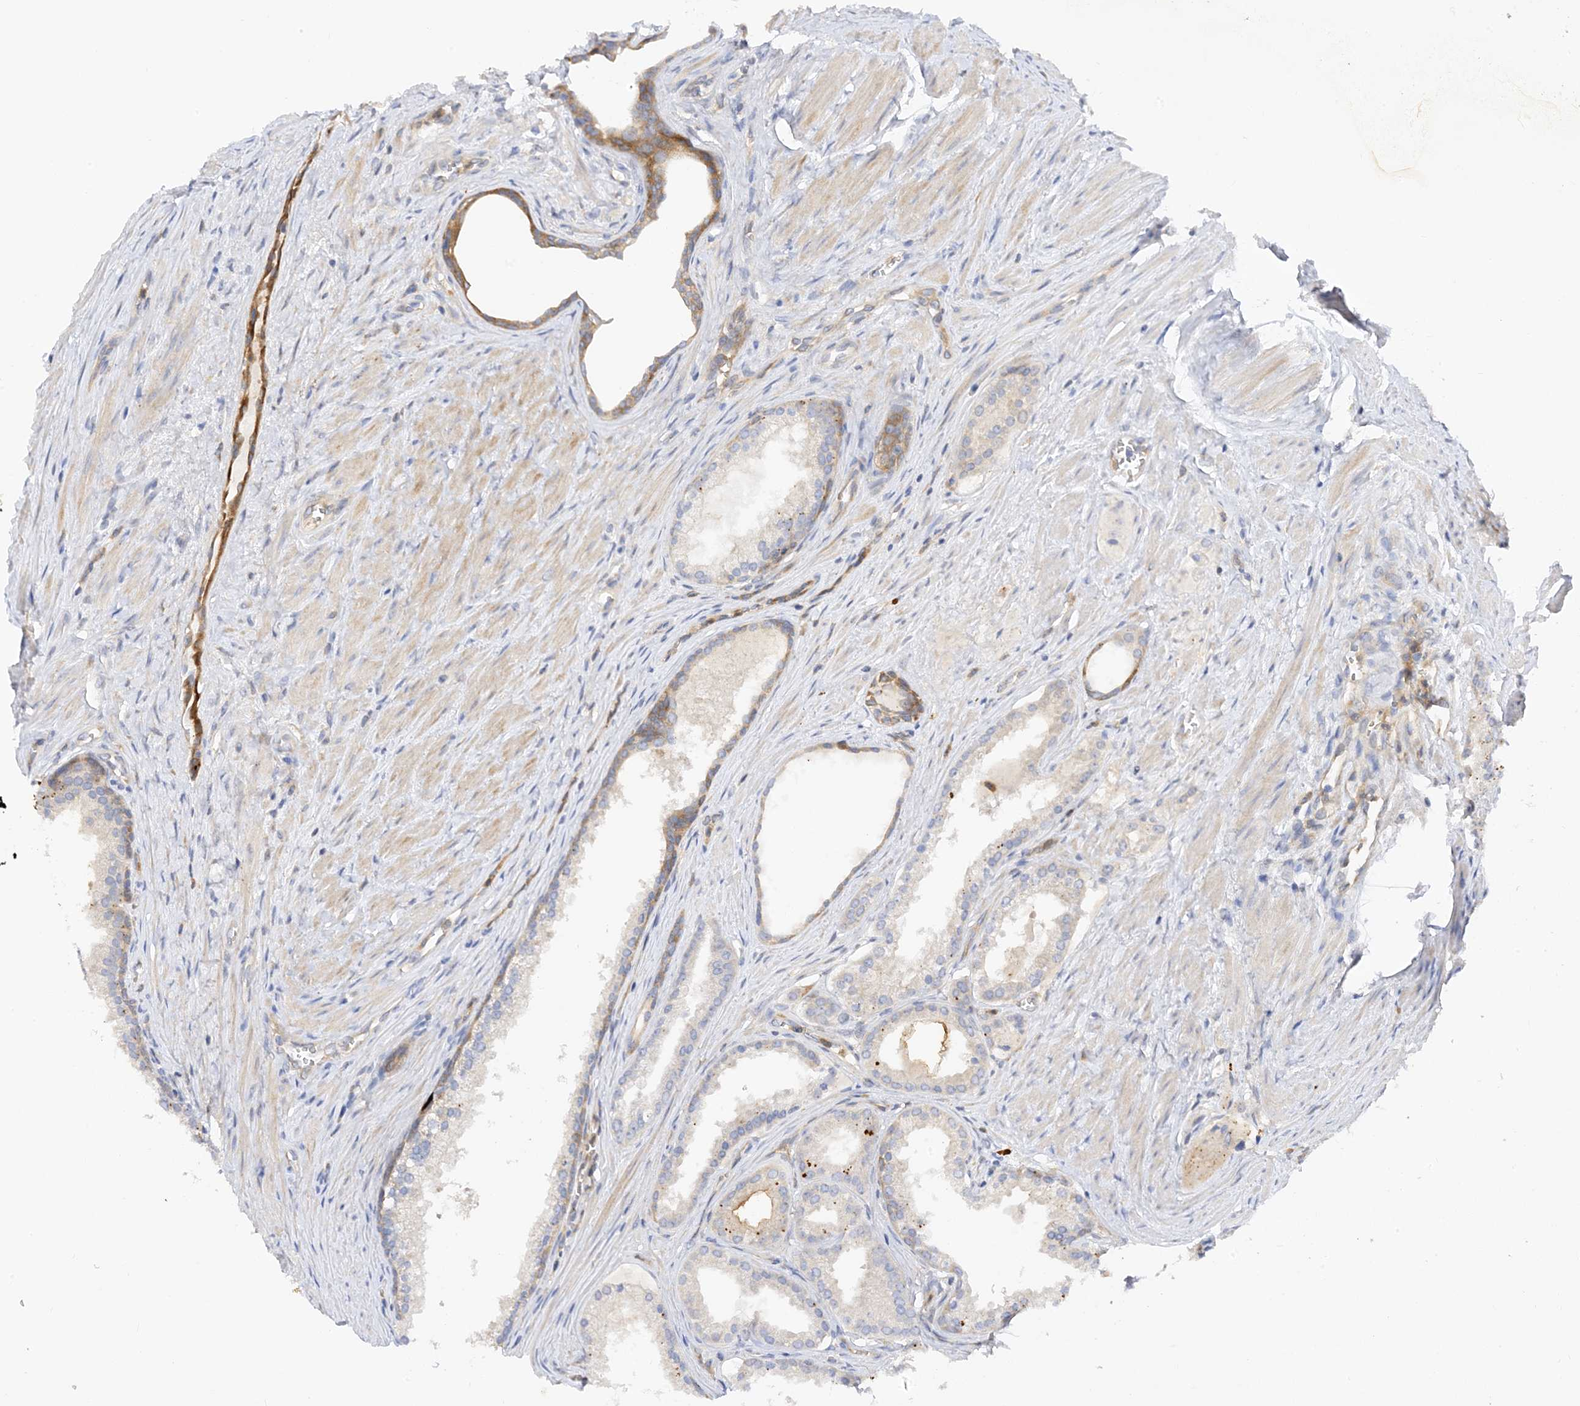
{"staining": {"intensity": "moderate", "quantity": "<25%", "location": "cytoplasmic/membranous"}, "tissue": "prostate cancer", "cell_type": "Tumor cells", "image_type": "cancer", "snomed": [{"axis": "morphology", "description": "Adenocarcinoma, High grade"}, {"axis": "topography", "description": "Prostate"}], "caption": "This micrograph exhibits prostate cancer stained with IHC to label a protein in brown. The cytoplasmic/membranous of tumor cells show moderate positivity for the protein. Nuclei are counter-stained blue.", "gene": "ARV1", "patient": {"sex": "male", "age": 68}}